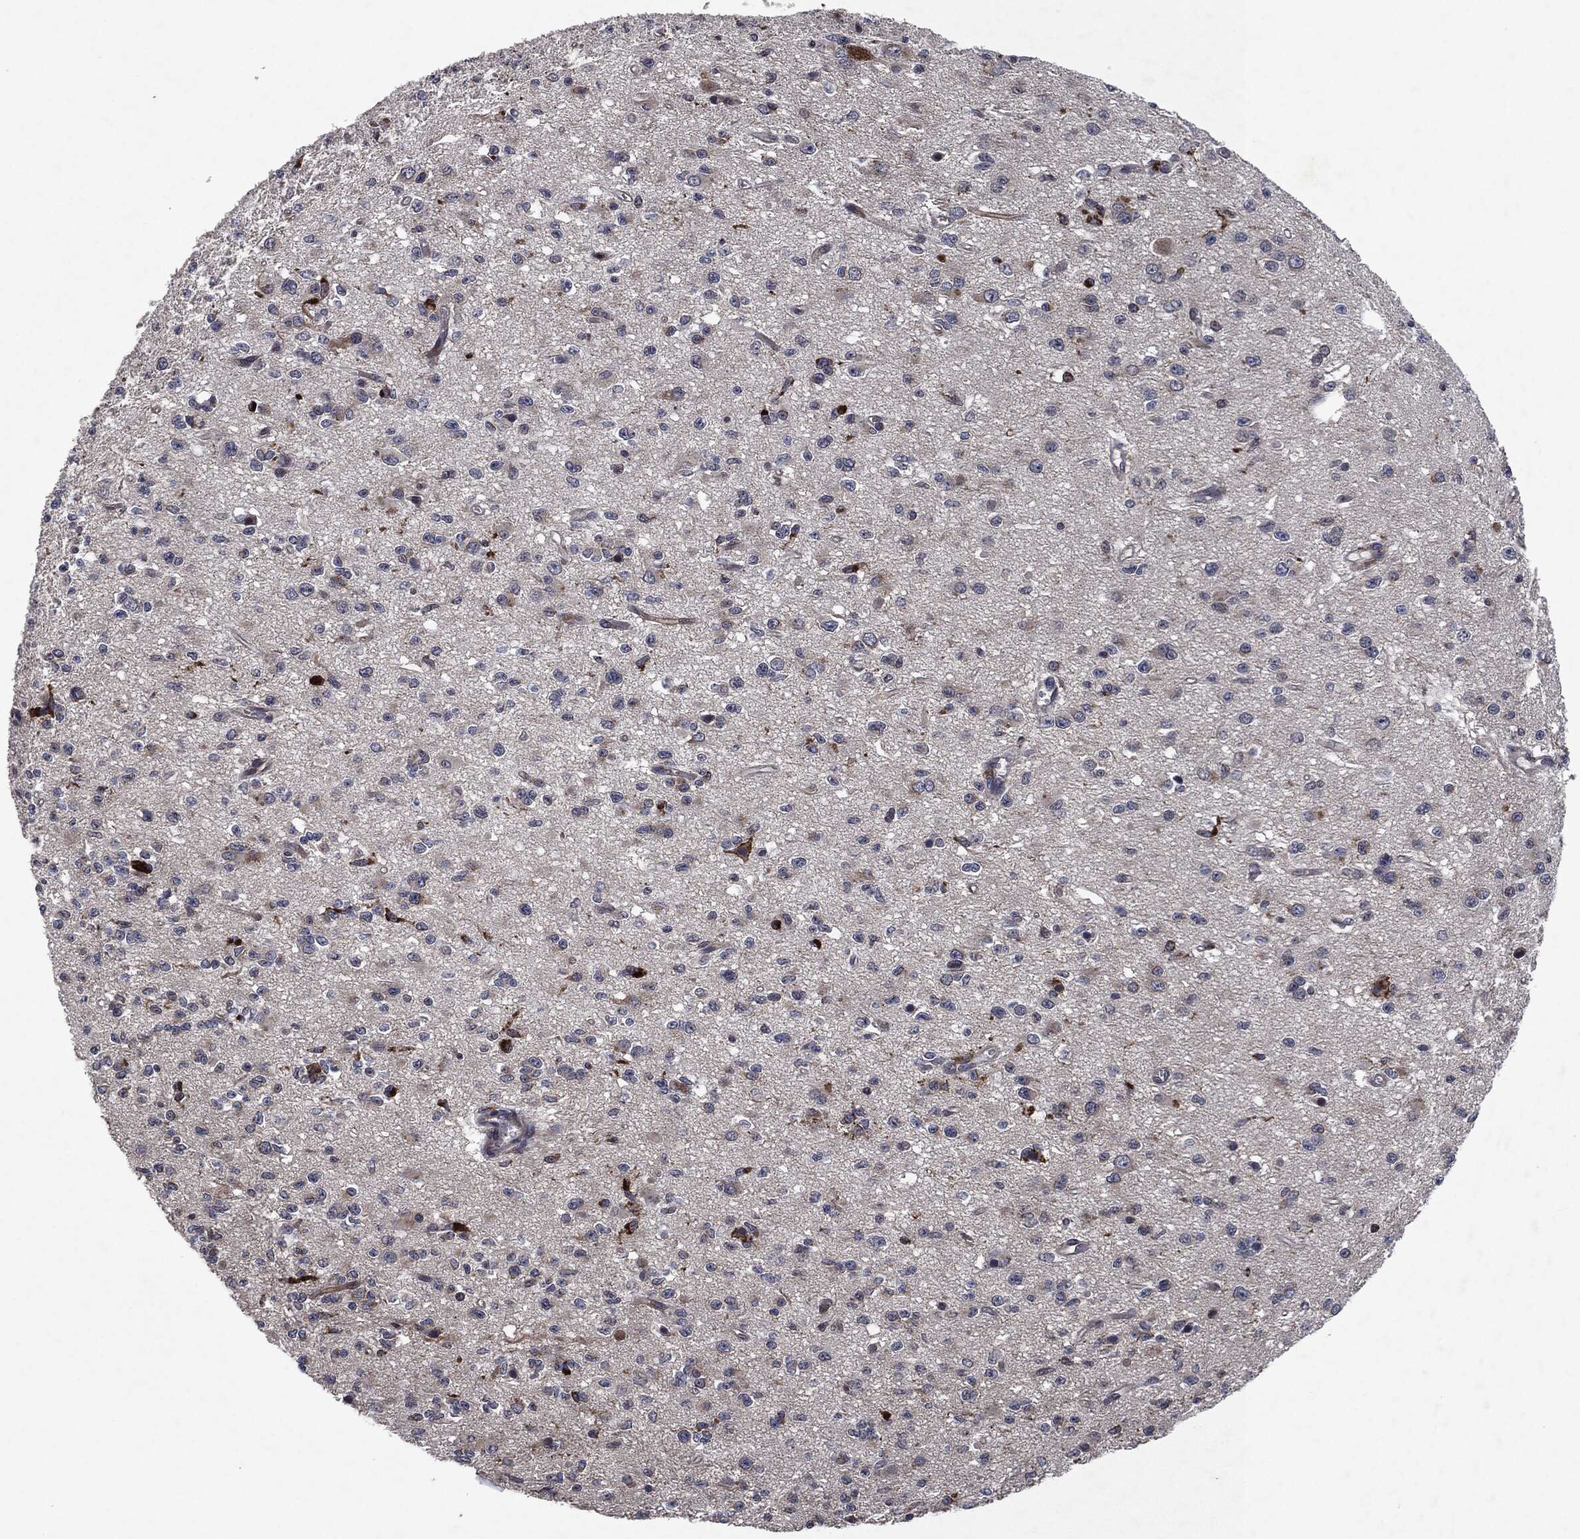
{"staining": {"intensity": "moderate", "quantity": "<25%", "location": "cytoplasmic/membranous"}, "tissue": "glioma", "cell_type": "Tumor cells", "image_type": "cancer", "snomed": [{"axis": "morphology", "description": "Glioma, malignant, Low grade"}, {"axis": "topography", "description": "Brain"}], "caption": "Moderate cytoplasmic/membranous staining is seen in about <25% of tumor cells in low-grade glioma (malignant). (DAB = brown stain, brightfield microscopy at high magnification).", "gene": "SLC31A2", "patient": {"sex": "female", "age": 45}}